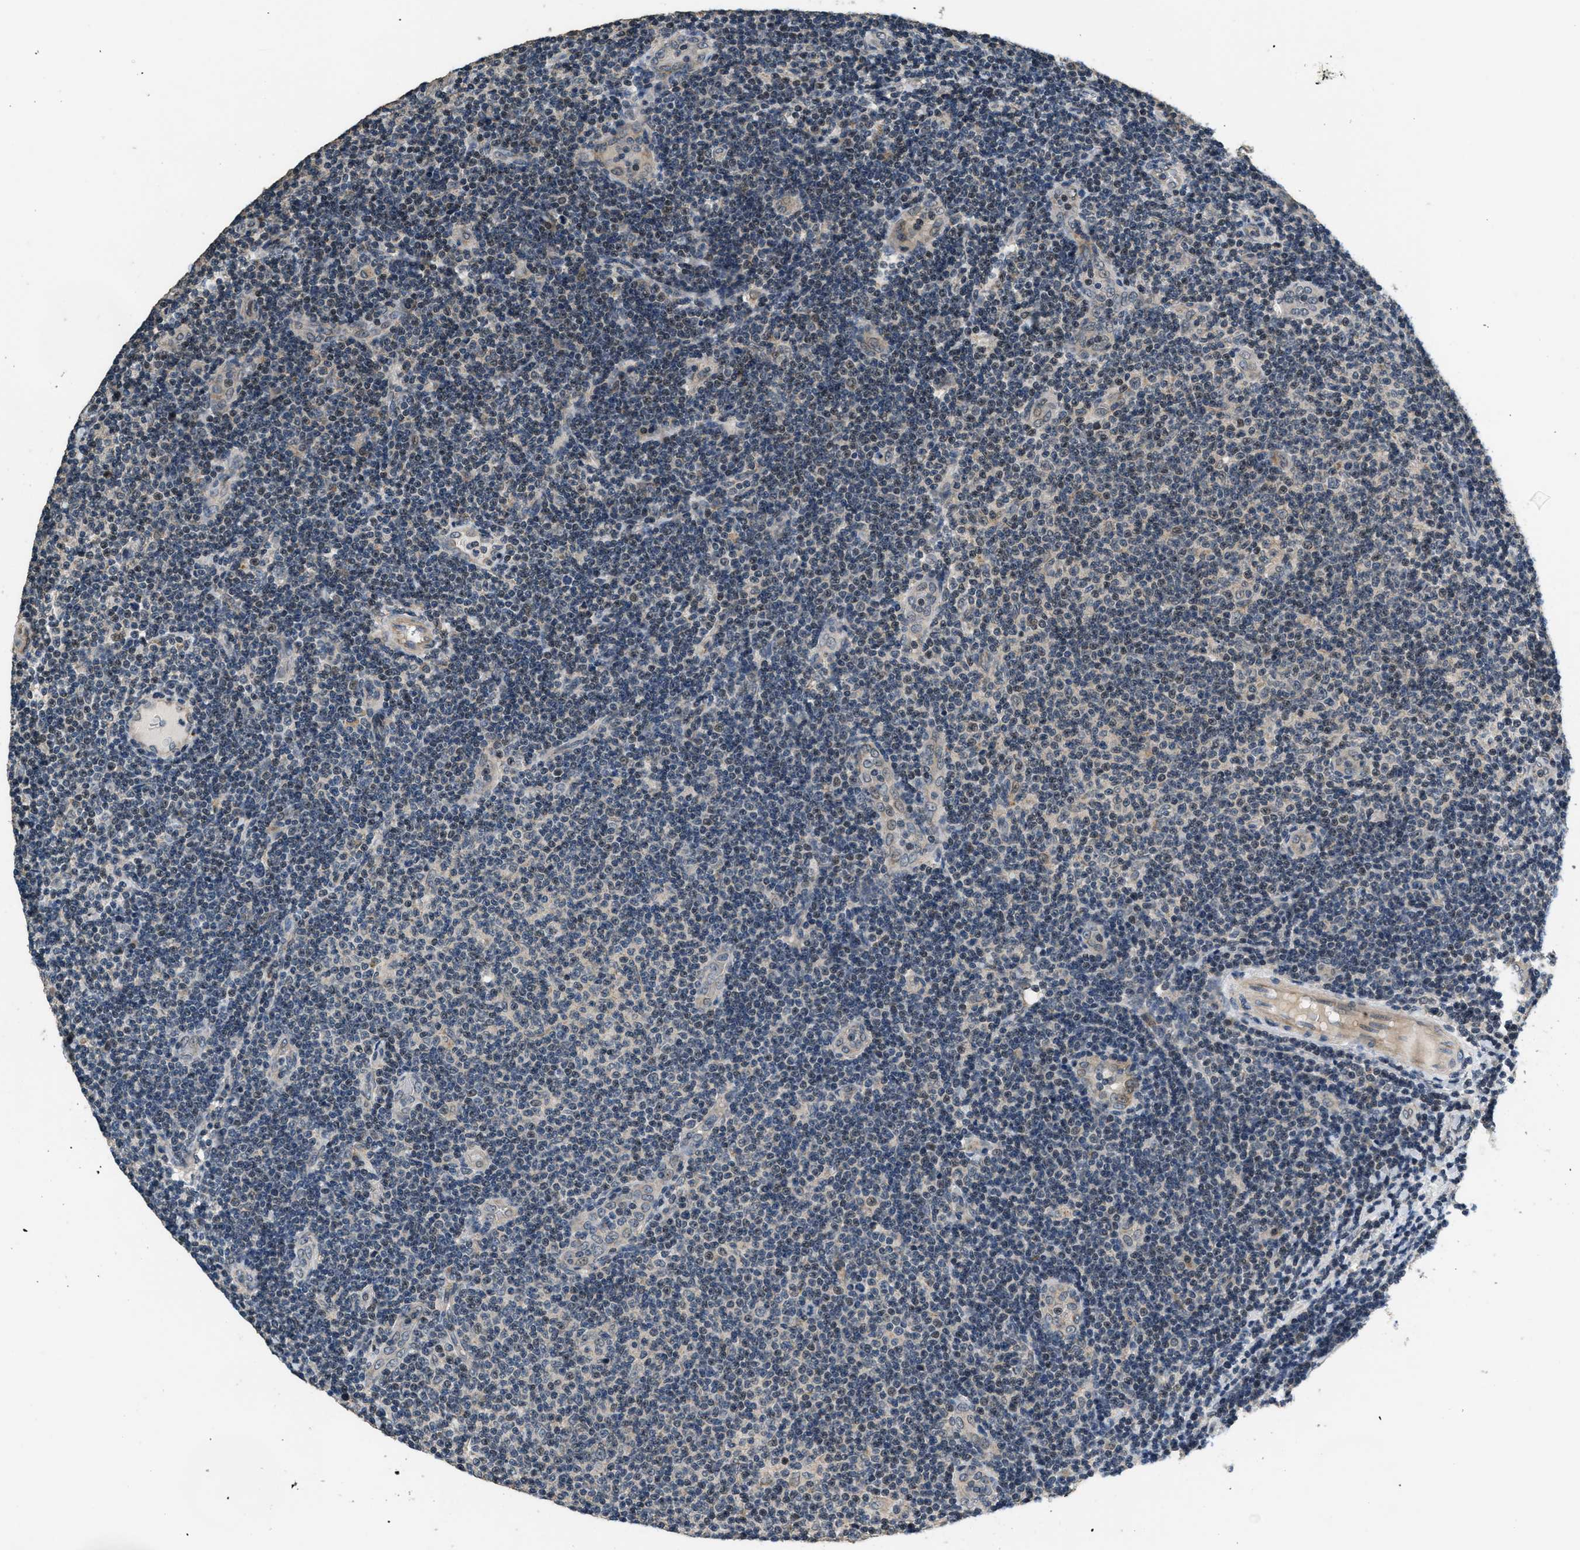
{"staining": {"intensity": "weak", "quantity": "<25%", "location": "nuclear"}, "tissue": "lymphoma", "cell_type": "Tumor cells", "image_type": "cancer", "snomed": [{"axis": "morphology", "description": "Malignant lymphoma, non-Hodgkin's type, Low grade"}, {"axis": "topography", "description": "Lymph node"}], "caption": "Immunohistochemistry photomicrograph of human lymphoma stained for a protein (brown), which reveals no positivity in tumor cells. Nuclei are stained in blue.", "gene": "NAT1", "patient": {"sex": "male", "age": 83}}